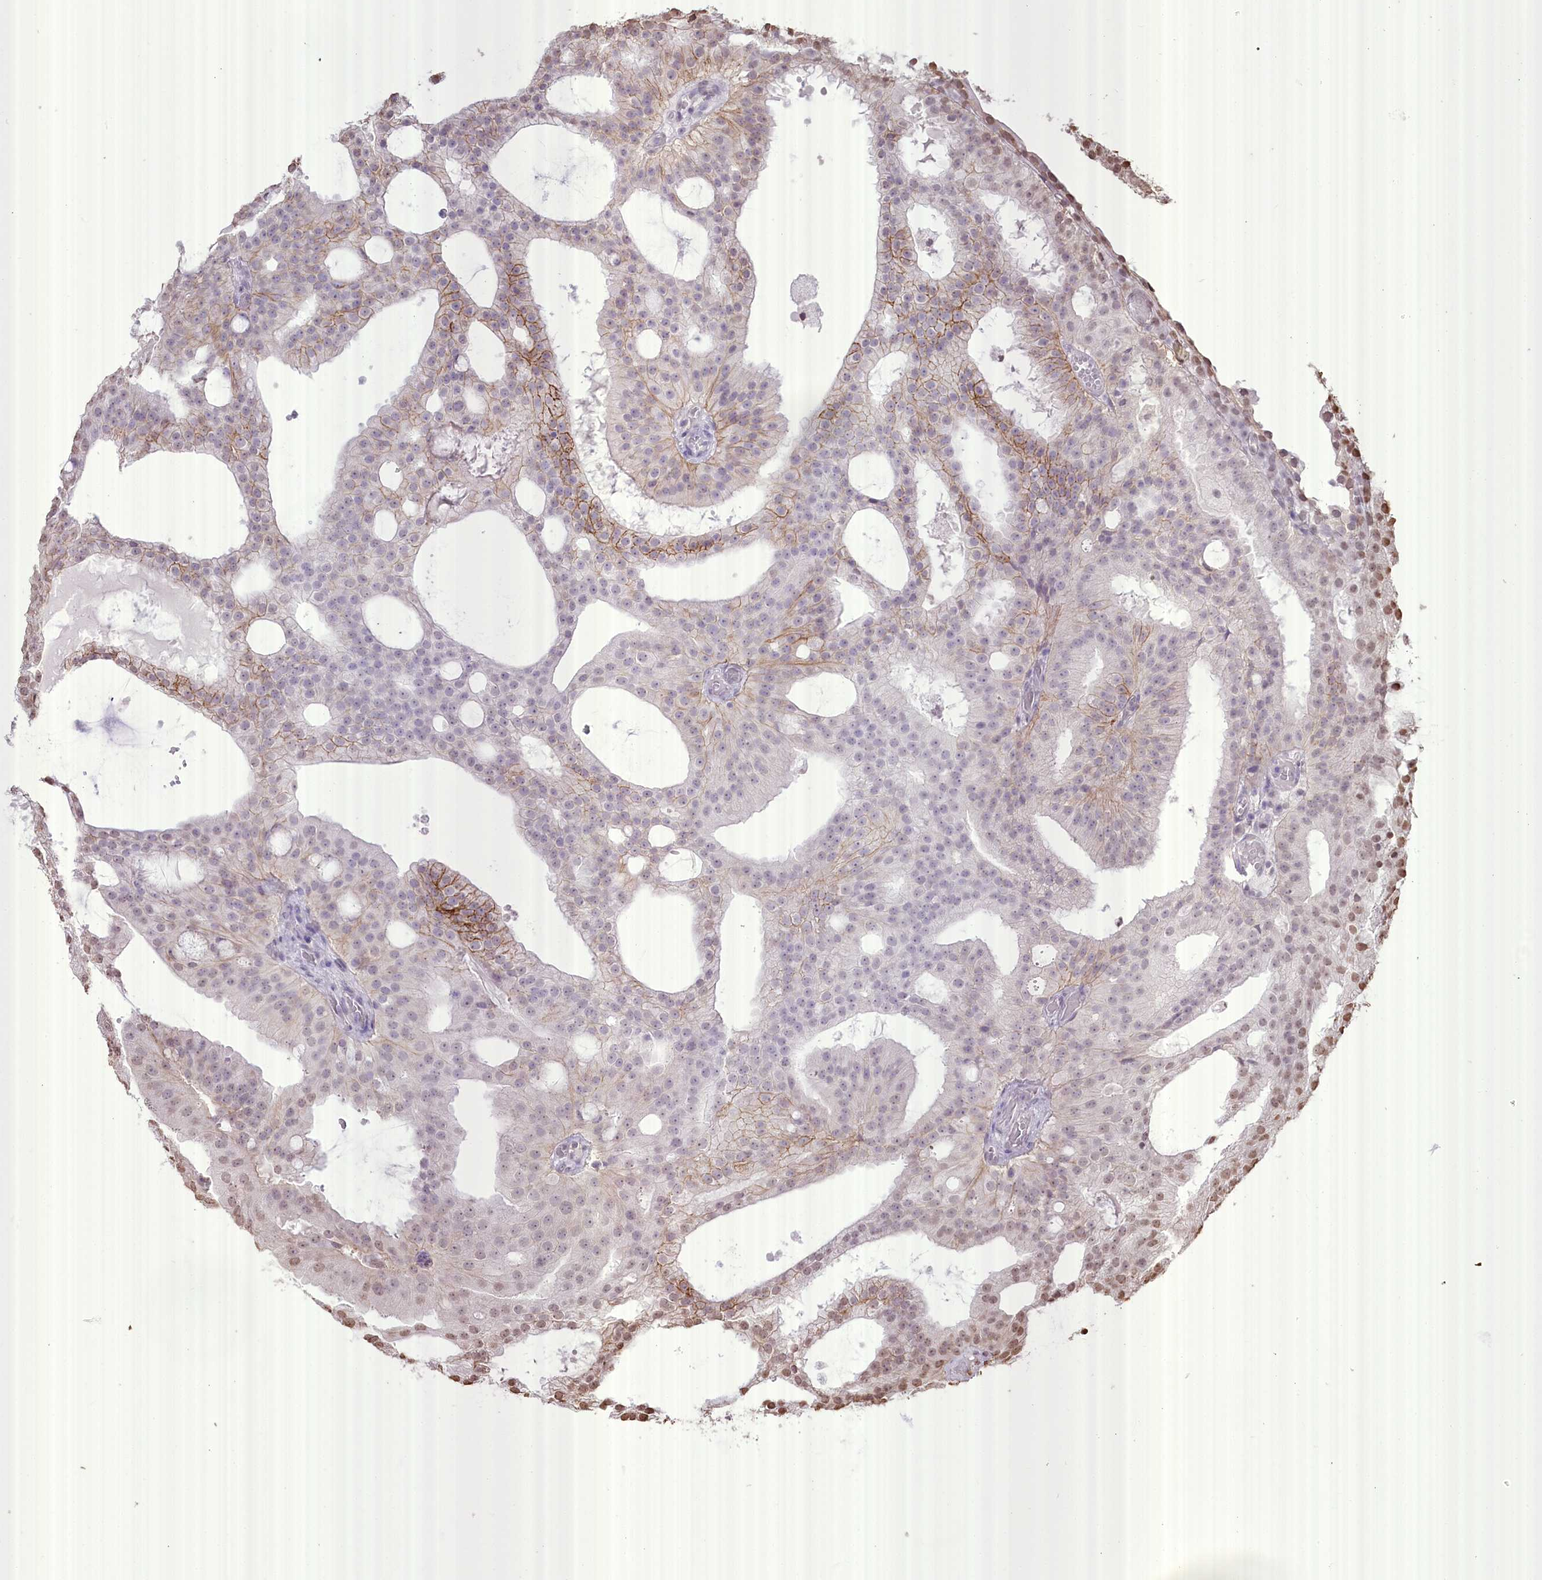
{"staining": {"intensity": "moderate", "quantity": "<25%", "location": "cytoplasmic/membranous,nuclear"}, "tissue": "prostate cancer", "cell_type": "Tumor cells", "image_type": "cancer", "snomed": [{"axis": "morphology", "description": "Adenocarcinoma, Medium grade"}, {"axis": "topography", "description": "Prostate"}], "caption": "Immunohistochemistry (DAB (3,3'-diaminobenzidine)) staining of prostate cancer reveals moderate cytoplasmic/membranous and nuclear protein positivity in approximately <25% of tumor cells. Using DAB (brown) and hematoxylin (blue) stains, captured at high magnification using brightfield microscopy.", "gene": "SLC39A10", "patient": {"sex": "male", "age": 88}}